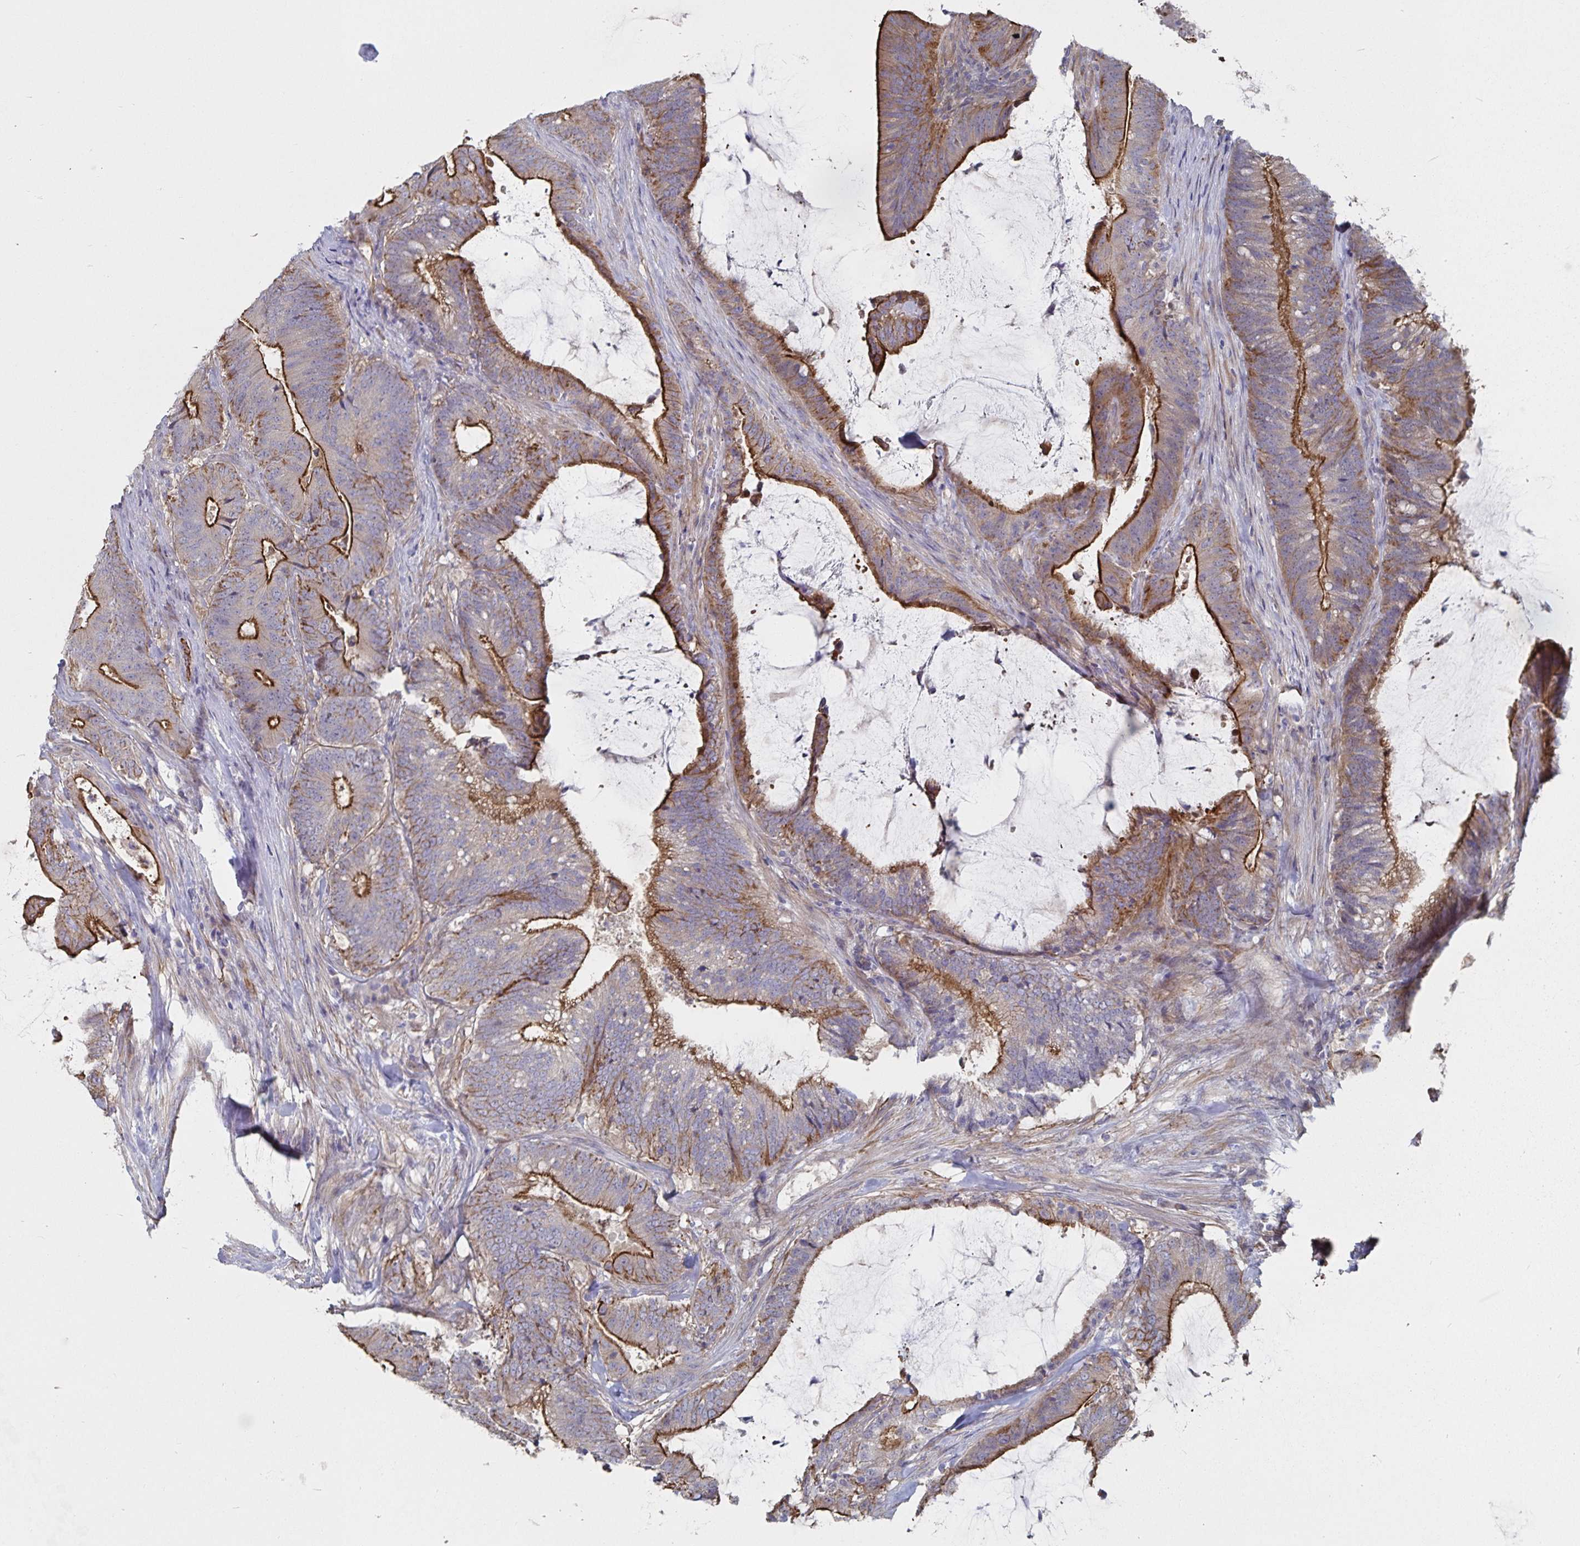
{"staining": {"intensity": "strong", "quantity": "25%-75%", "location": "cytoplasmic/membranous"}, "tissue": "colorectal cancer", "cell_type": "Tumor cells", "image_type": "cancer", "snomed": [{"axis": "morphology", "description": "Adenocarcinoma, NOS"}, {"axis": "topography", "description": "Colon"}], "caption": "Strong cytoplasmic/membranous expression is appreciated in about 25%-75% of tumor cells in colorectal cancer (adenocarcinoma).", "gene": "SSTR1", "patient": {"sex": "female", "age": 43}}